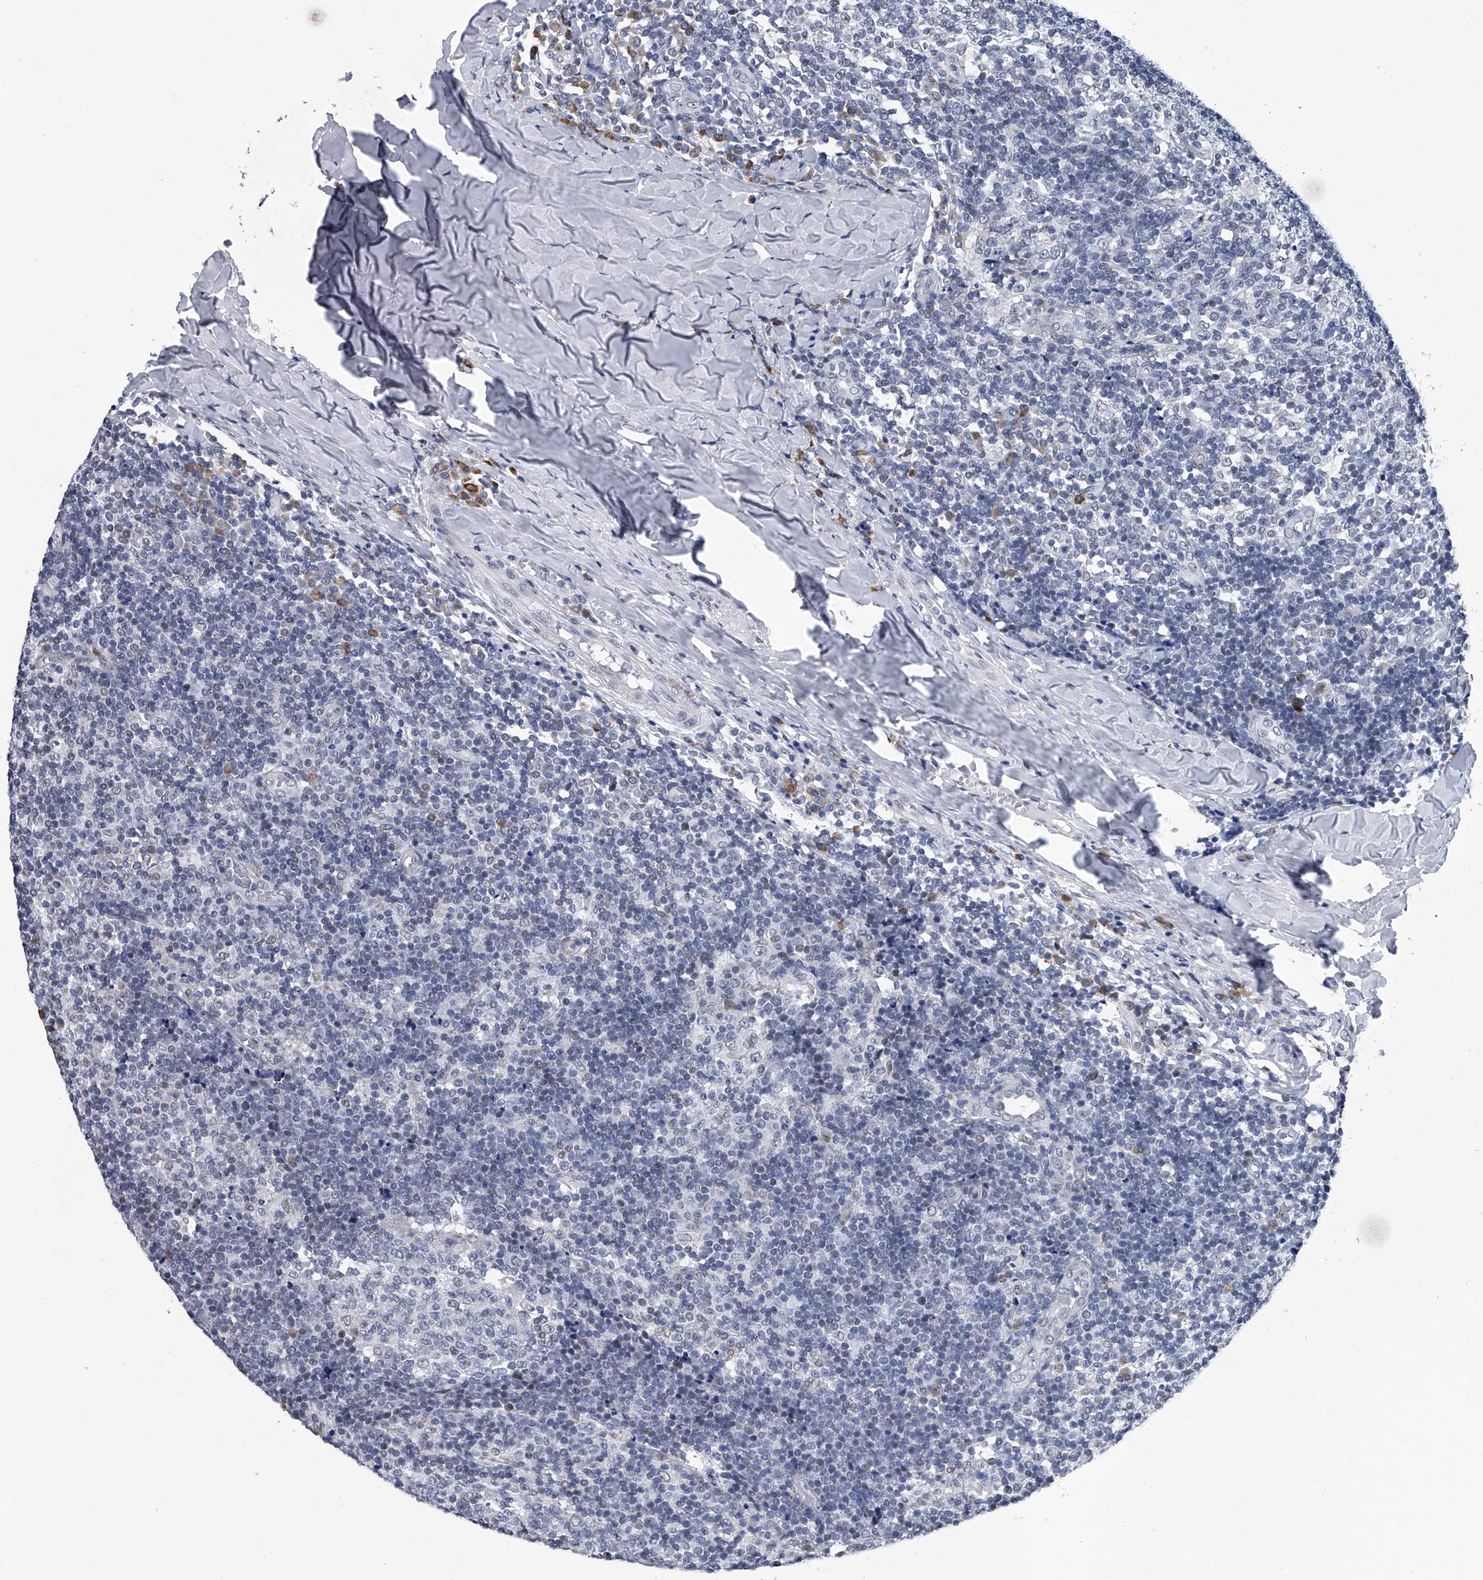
{"staining": {"intensity": "negative", "quantity": "none", "location": "none"}, "tissue": "tonsil", "cell_type": "Germinal center cells", "image_type": "normal", "snomed": [{"axis": "morphology", "description": "Normal tissue, NOS"}, {"axis": "topography", "description": "Tonsil"}], "caption": "DAB immunohistochemical staining of benign human tonsil reveals no significant expression in germinal center cells.", "gene": "PPP2R5D", "patient": {"sex": "female", "age": 19}}